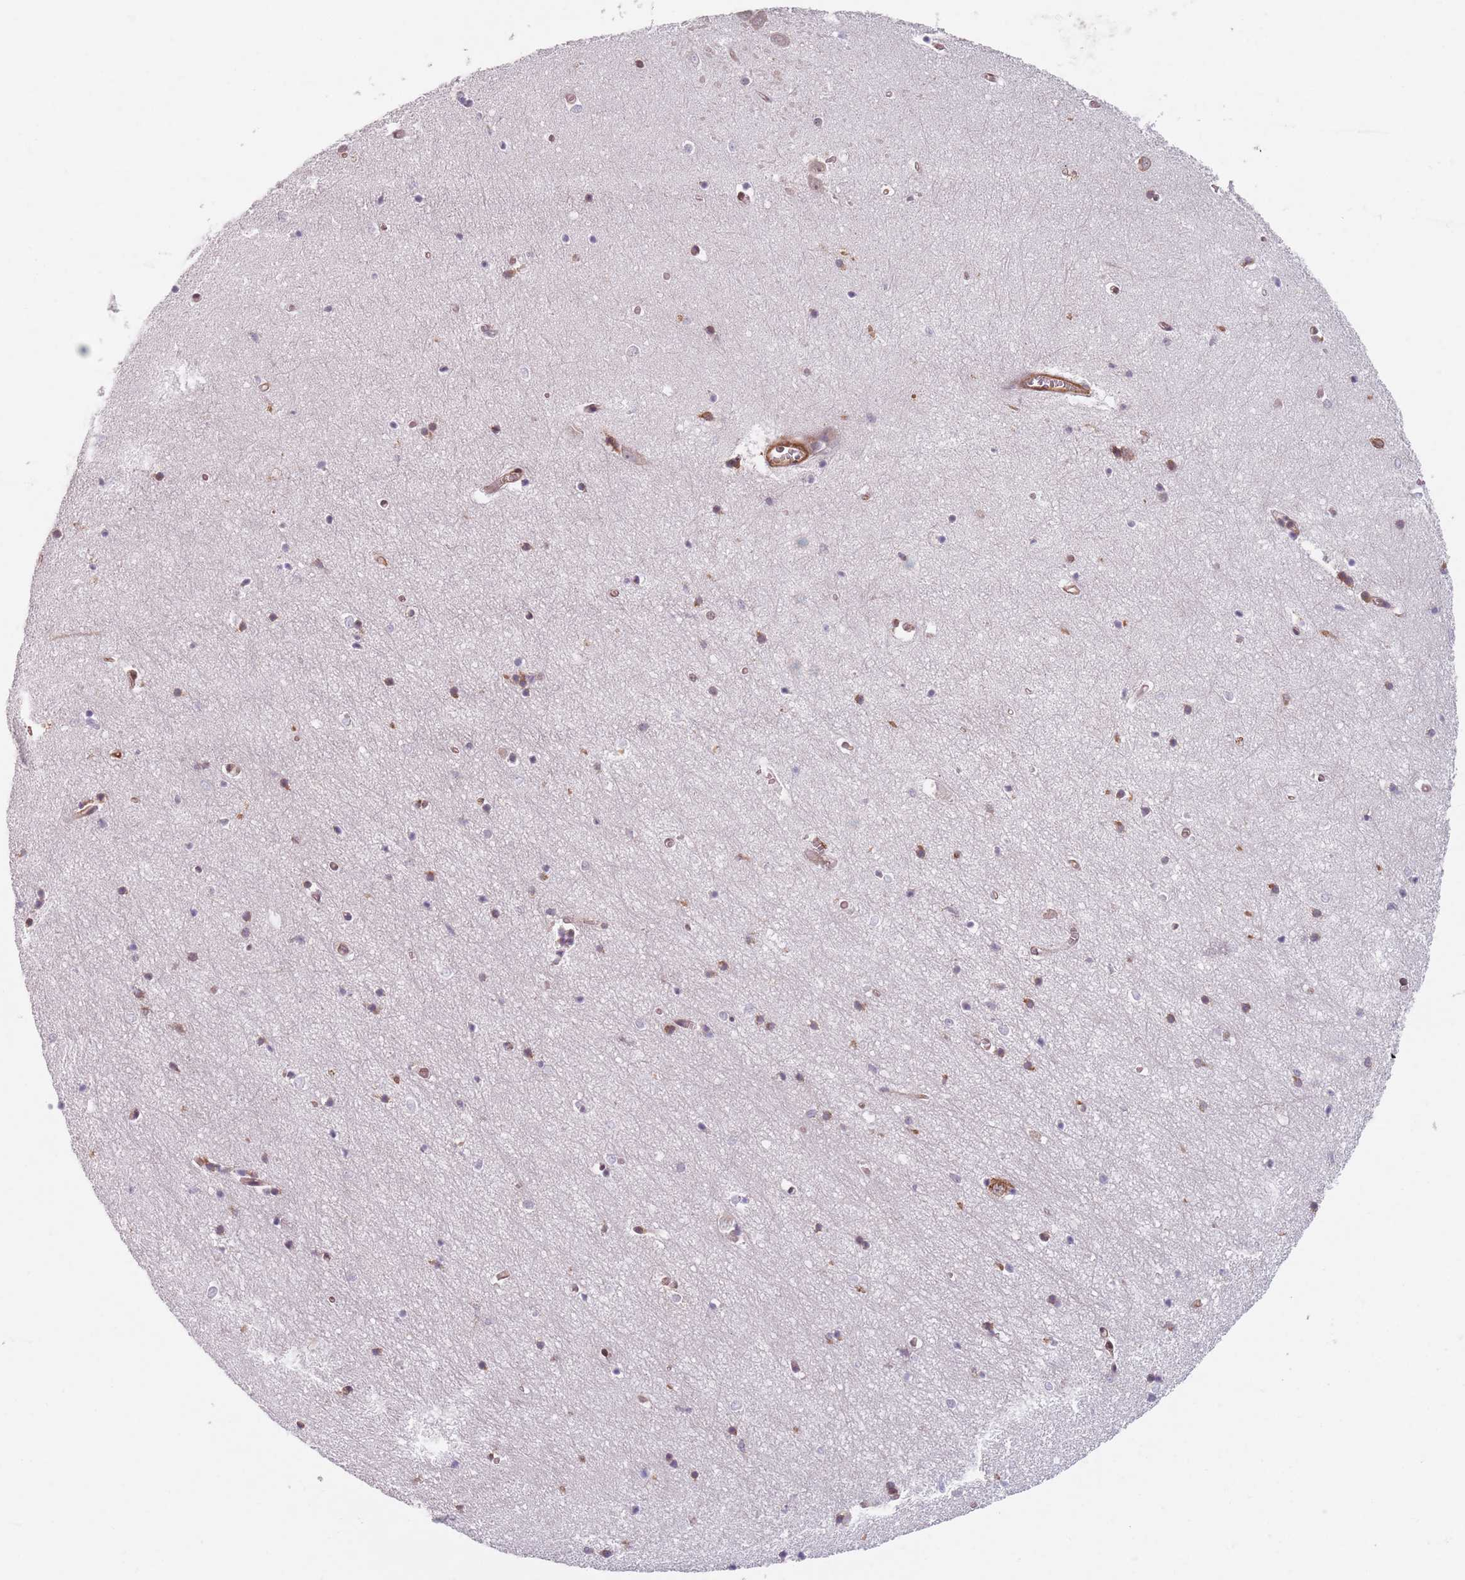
{"staining": {"intensity": "moderate", "quantity": "<25%", "location": "cytoplasmic/membranous"}, "tissue": "hippocampus", "cell_type": "Glial cells", "image_type": "normal", "snomed": [{"axis": "morphology", "description": "Normal tissue, NOS"}, {"axis": "topography", "description": "Hippocampus"}], "caption": "The immunohistochemical stain highlights moderate cytoplasmic/membranous staining in glial cells of unremarkable hippocampus. Immunohistochemistry (ihc) stains the protein in brown and the nuclei are stained blue.", "gene": "NOTCH3", "patient": {"sex": "female", "age": 64}}